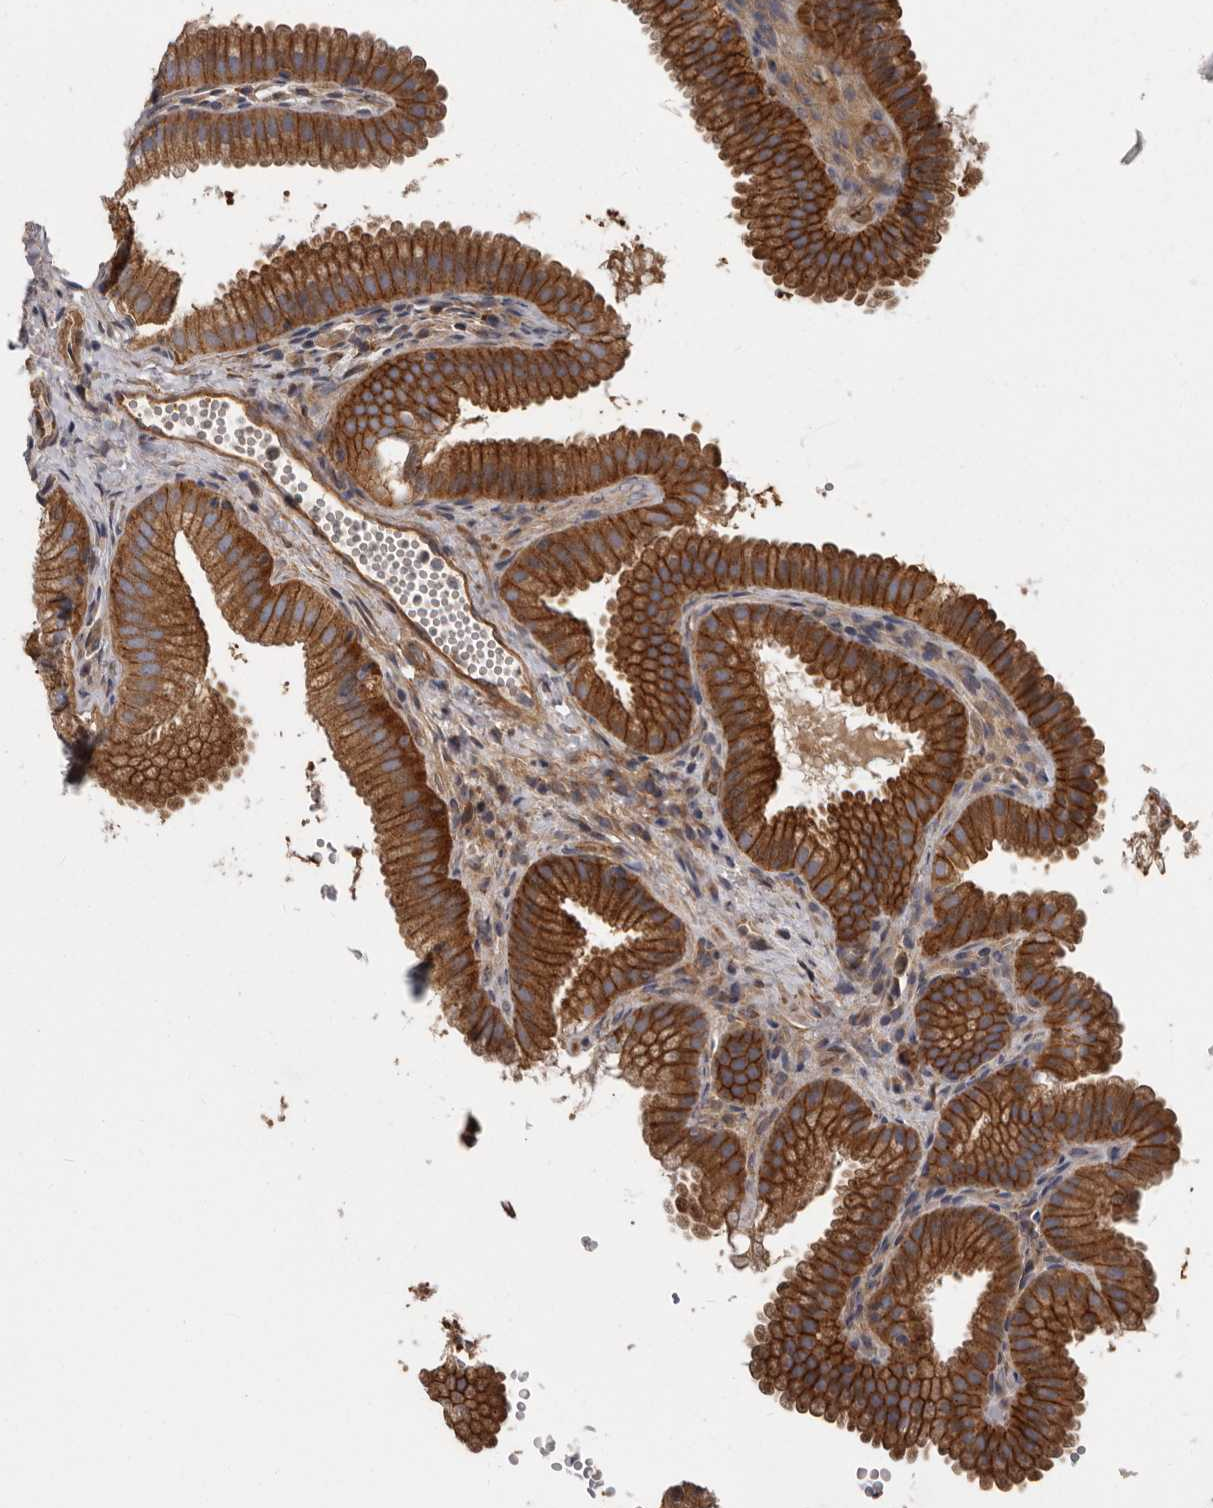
{"staining": {"intensity": "strong", "quantity": ">75%", "location": "cytoplasmic/membranous"}, "tissue": "gallbladder", "cell_type": "Glandular cells", "image_type": "normal", "snomed": [{"axis": "morphology", "description": "Normal tissue, NOS"}, {"axis": "topography", "description": "Gallbladder"}], "caption": "A histopathology image showing strong cytoplasmic/membranous positivity in approximately >75% of glandular cells in unremarkable gallbladder, as visualized by brown immunohistochemical staining.", "gene": "ENAH", "patient": {"sex": "female", "age": 30}}